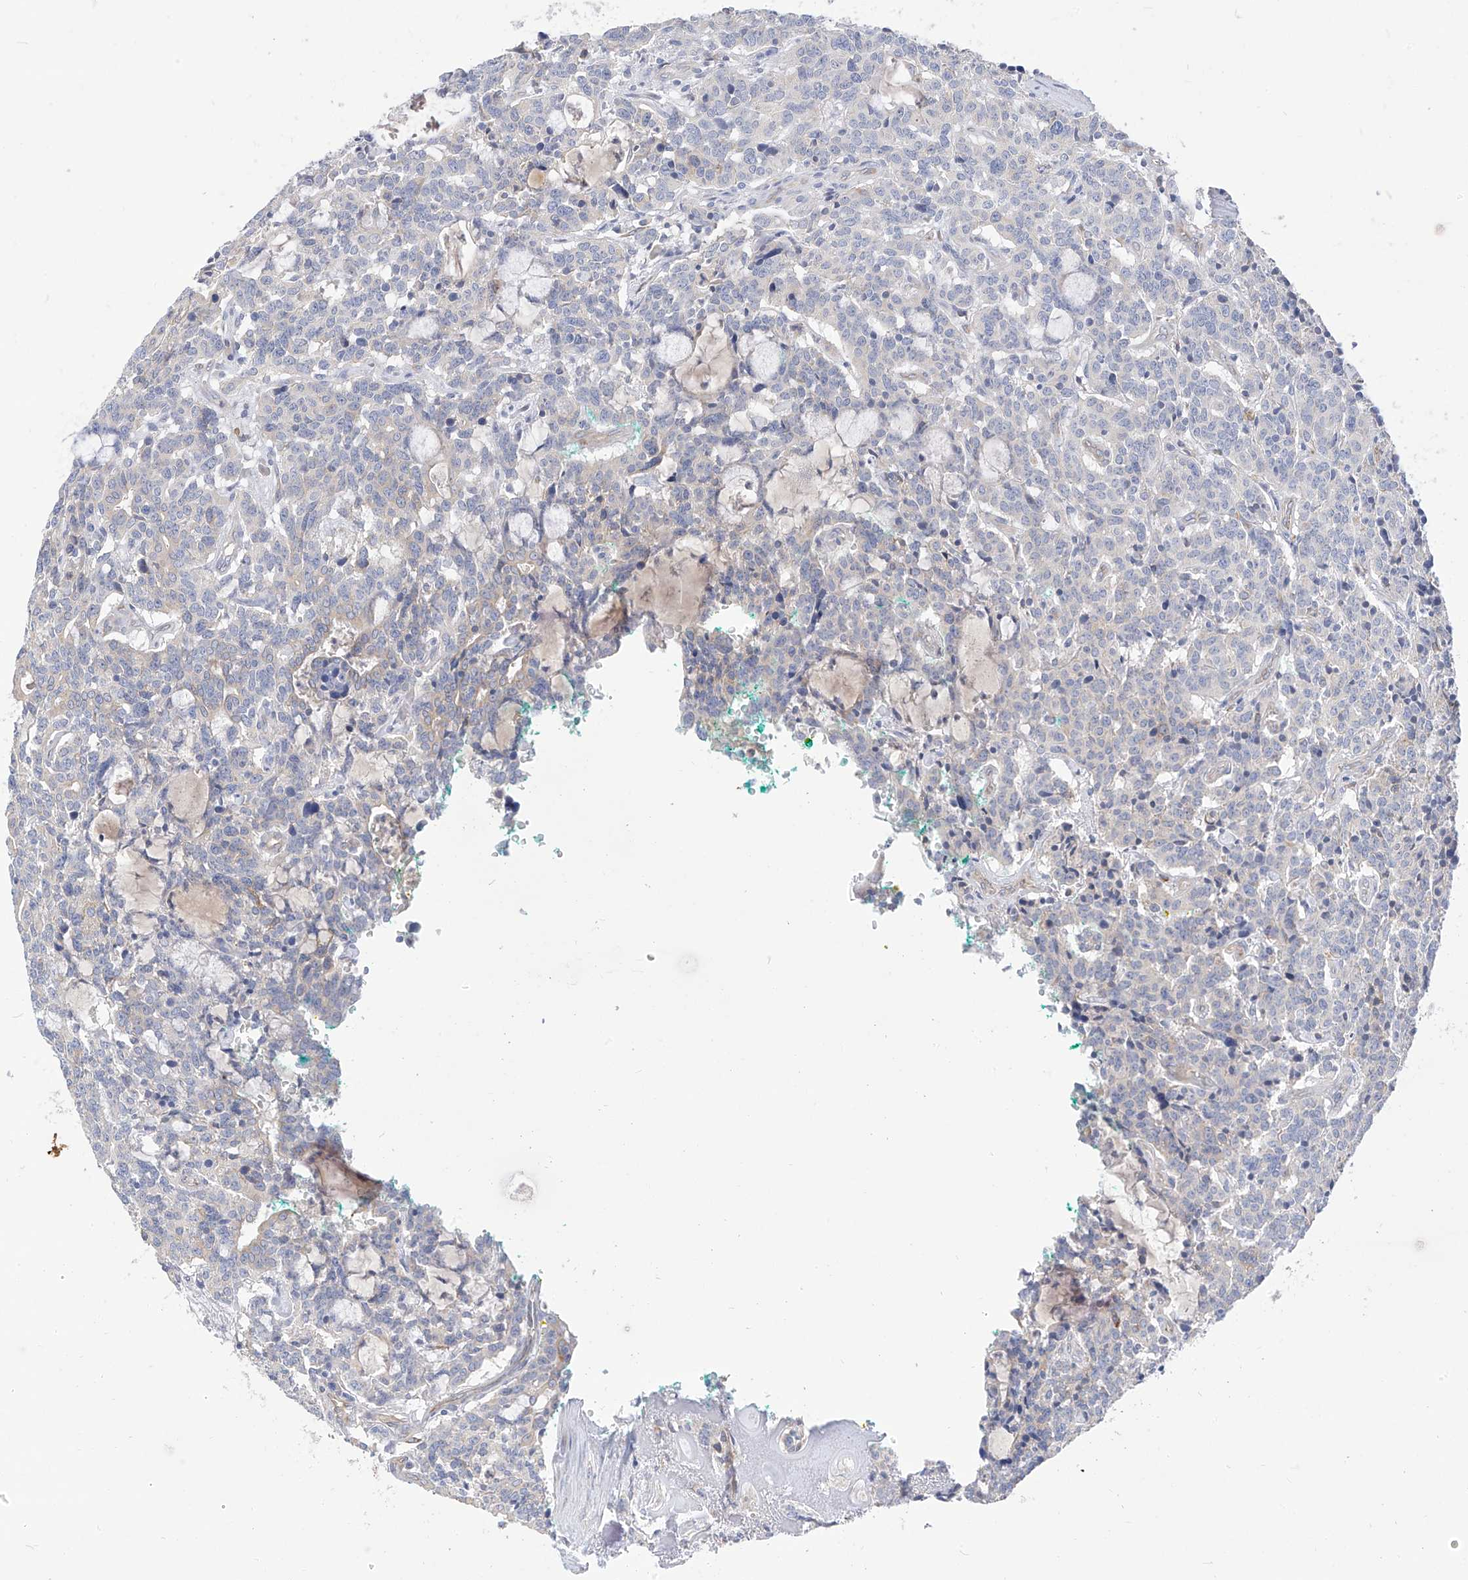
{"staining": {"intensity": "negative", "quantity": "none", "location": "none"}, "tissue": "carcinoid", "cell_type": "Tumor cells", "image_type": "cancer", "snomed": [{"axis": "morphology", "description": "Carcinoid, malignant, NOS"}, {"axis": "topography", "description": "Lung"}], "caption": "Tumor cells are negative for brown protein staining in carcinoid (malignant).", "gene": "RASA2", "patient": {"sex": "female", "age": 46}}